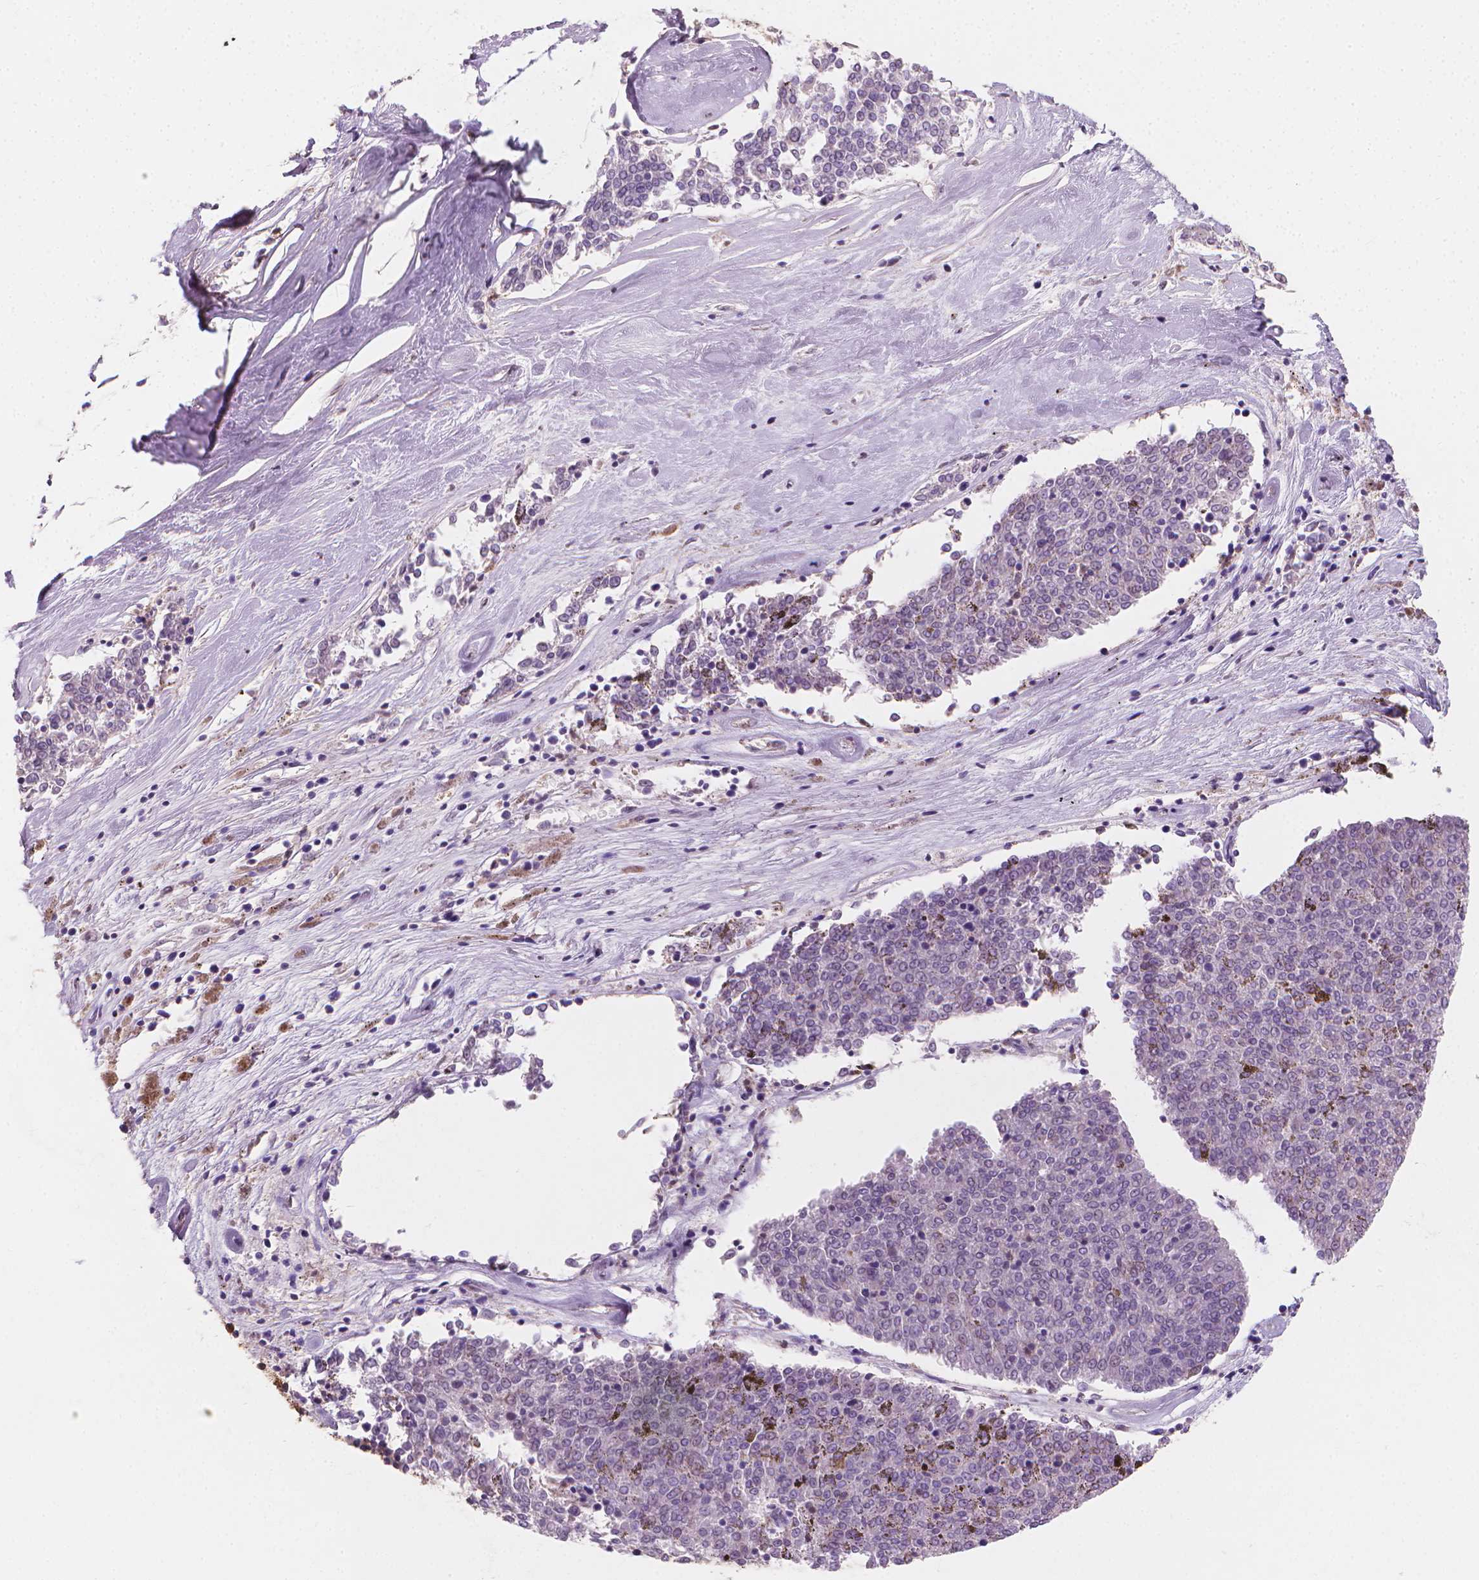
{"staining": {"intensity": "negative", "quantity": "none", "location": "none"}, "tissue": "melanoma", "cell_type": "Tumor cells", "image_type": "cancer", "snomed": [{"axis": "morphology", "description": "Malignant melanoma, NOS"}, {"axis": "topography", "description": "Skin"}], "caption": "Tumor cells show no significant expression in melanoma.", "gene": "TNFAIP2", "patient": {"sex": "female", "age": 72}}